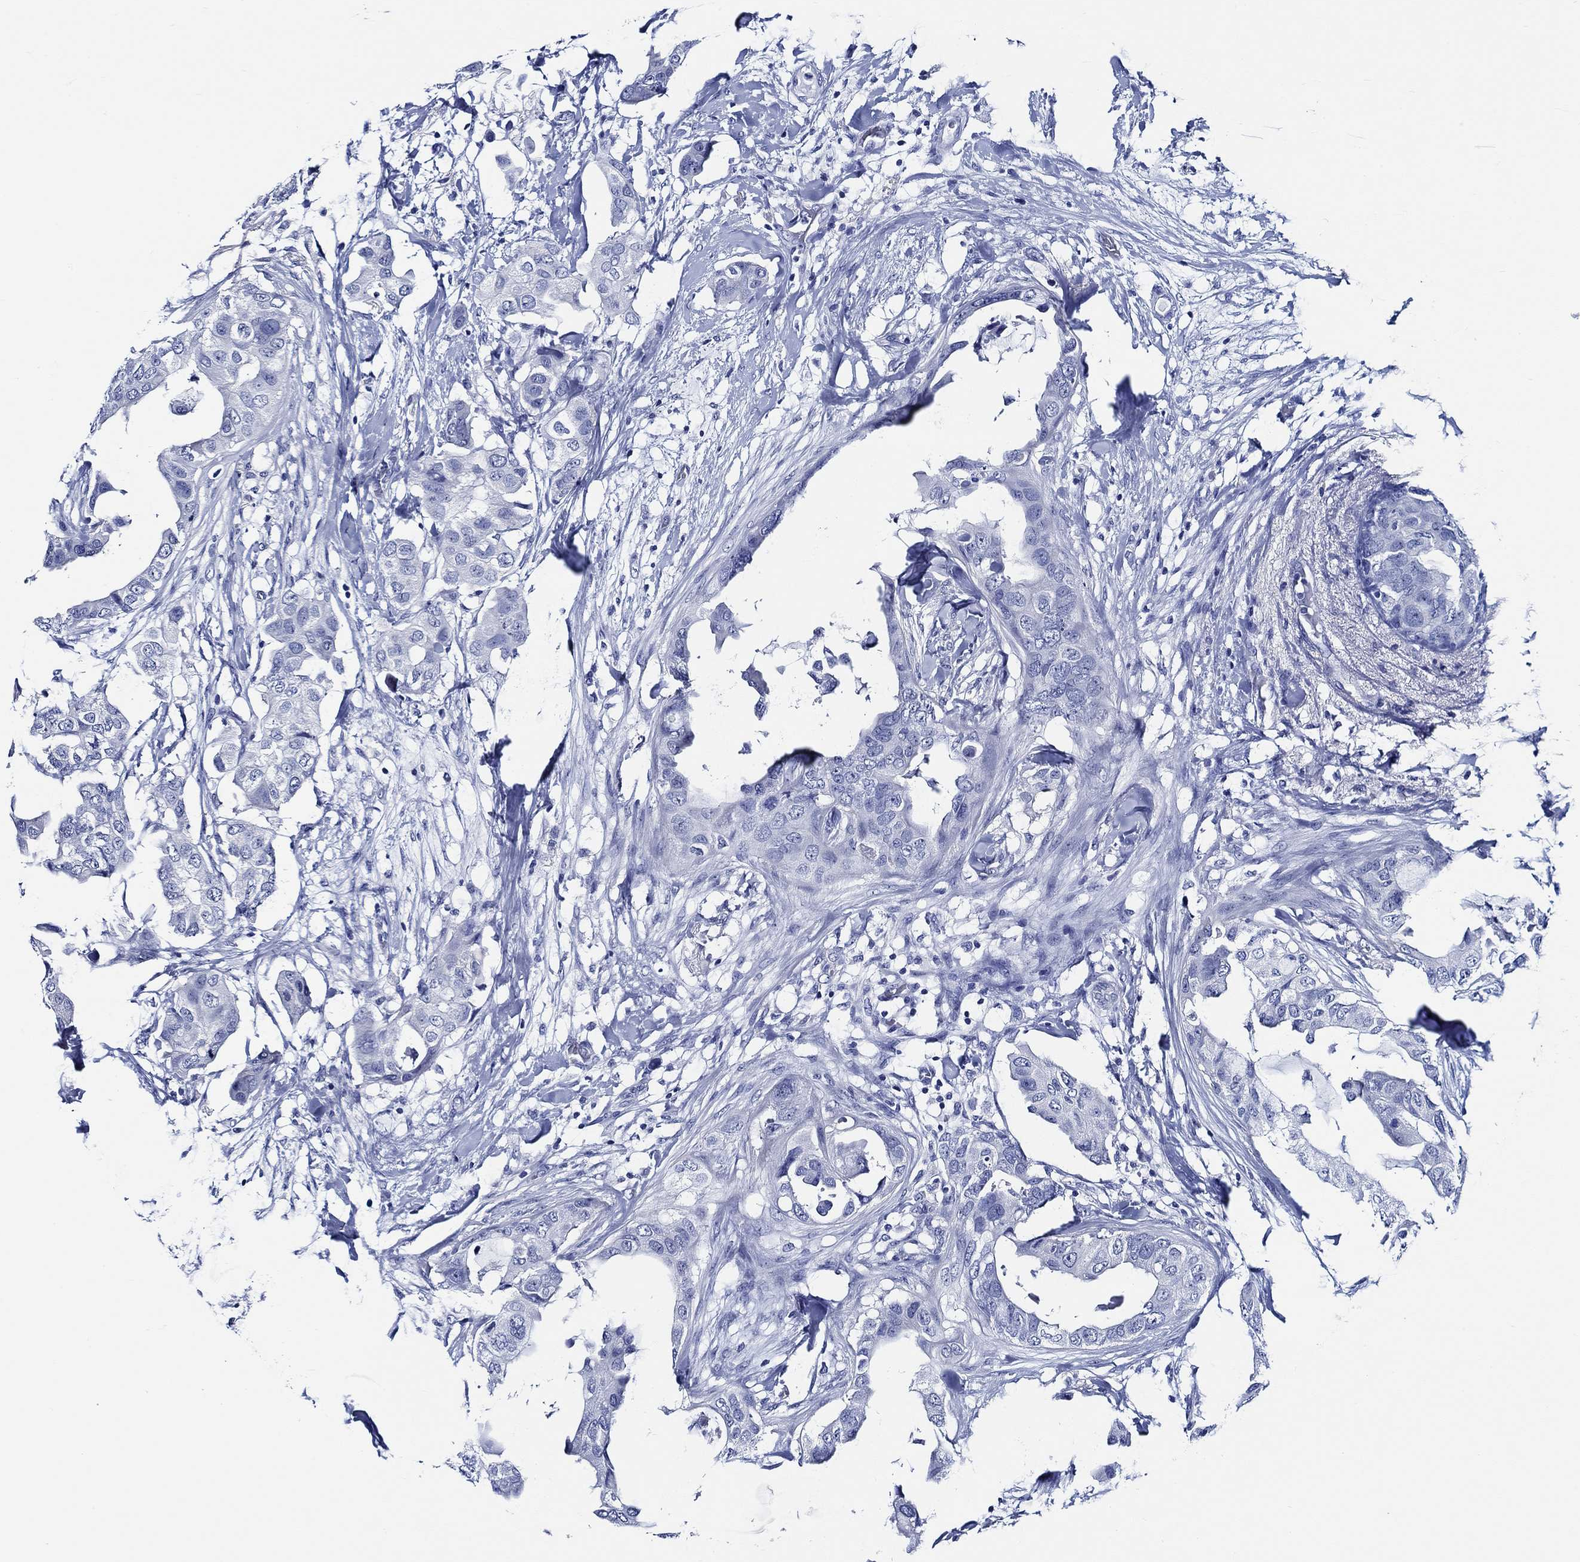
{"staining": {"intensity": "negative", "quantity": "none", "location": "none"}, "tissue": "breast cancer", "cell_type": "Tumor cells", "image_type": "cancer", "snomed": [{"axis": "morphology", "description": "Normal tissue, NOS"}, {"axis": "morphology", "description": "Duct carcinoma"}, {"axis": "topography", "description": "Breast"}], "caption": "High magnification brightfield microscopy of breast cancer (infiltrating ductal carcinoma) stained with DAB (3,3'-diaminobenzidine) (brown) and counterstained with hematoxylin (blue): tumor cells show no significant staining.", "gene": "WDR62", "patient": {"sex": "female", "age": 40}}